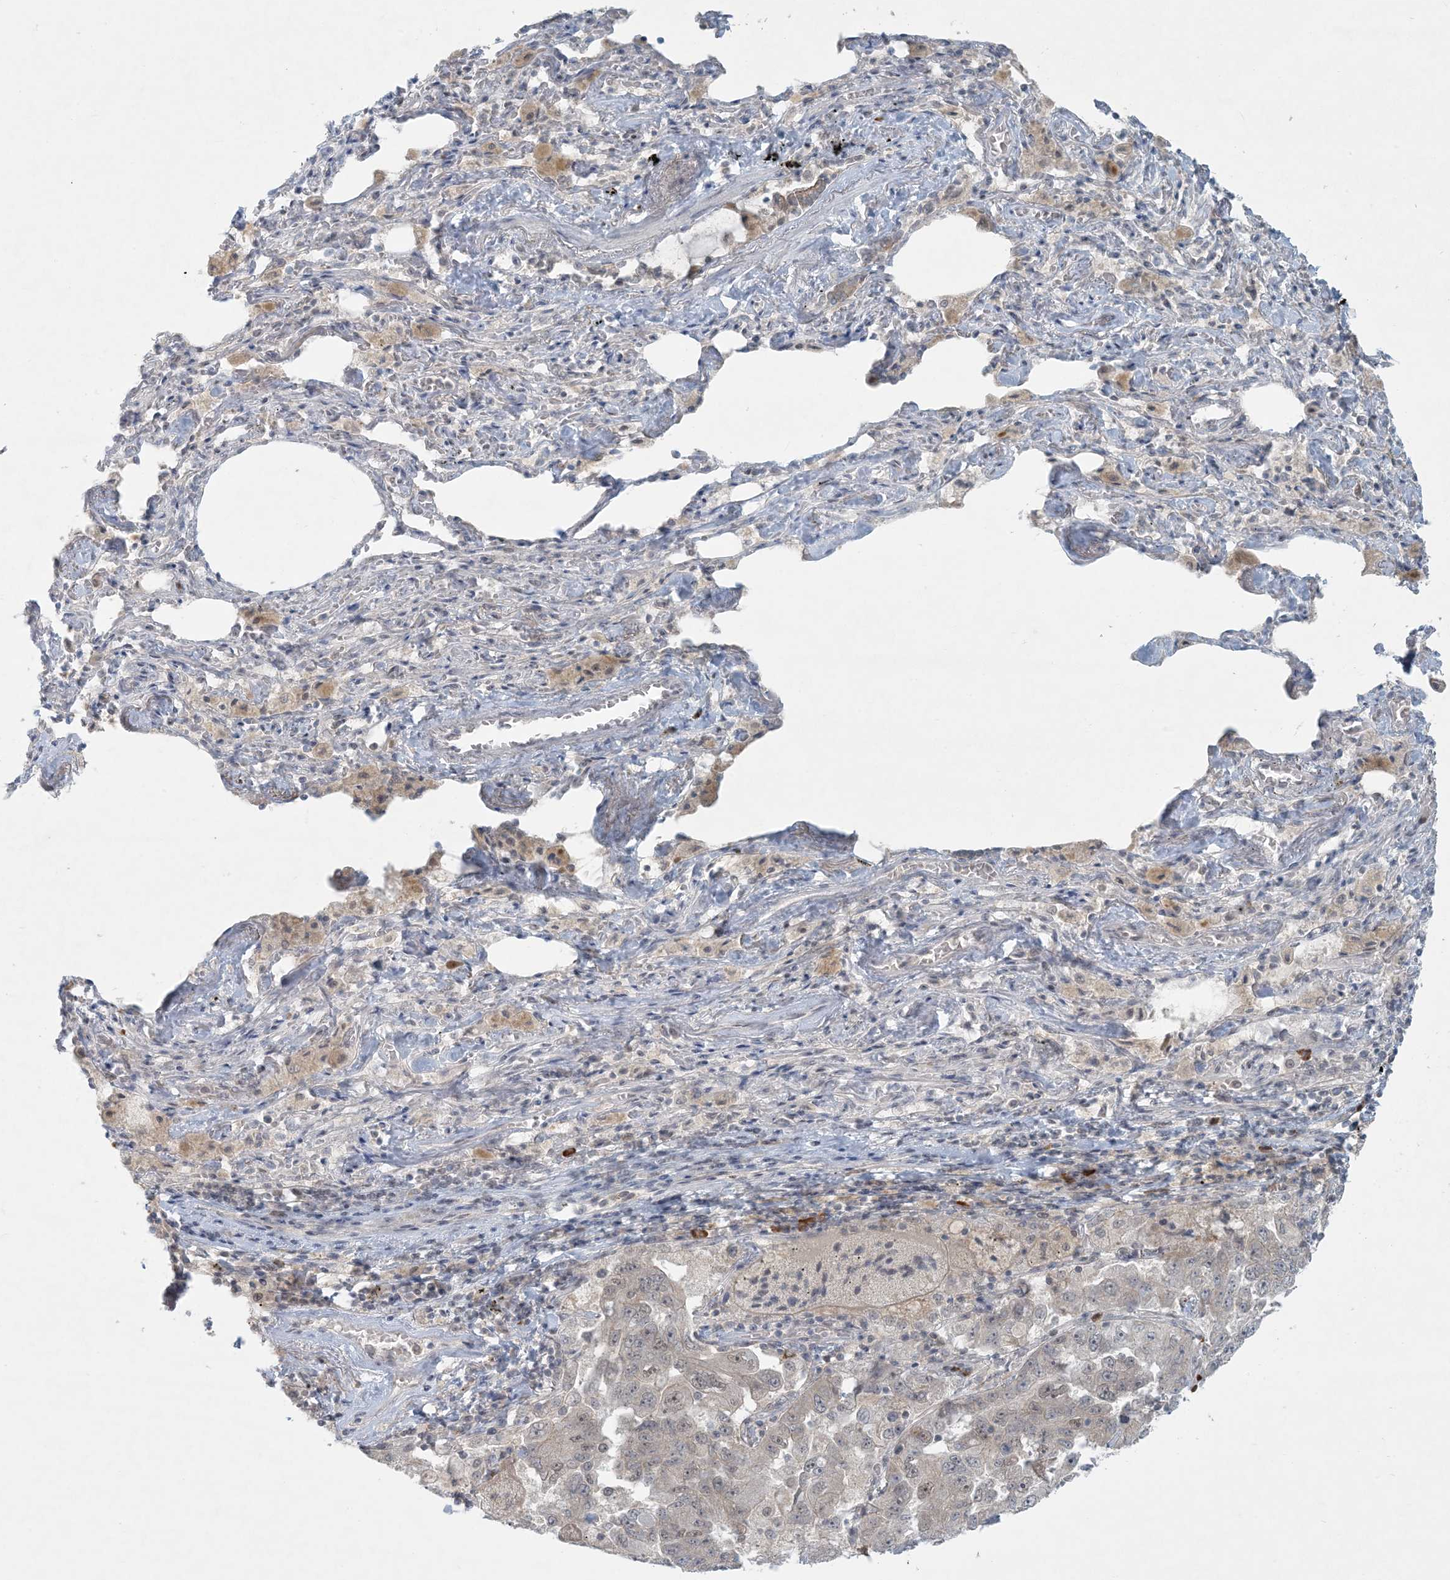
{"staining": {"intensity": "negative", "quantity": "none", "location": "none"}, "tissue": "lung cancer", "cell_type": "Tumor cells", "image_type": "cancer", "snomed": [{"axis": "morphology", "description": "Adenocarcinoma, NOS"}, {"axis": "topography", "description": "Lung"}], "caption": "The IHC photomicrograph has no significant staining in tumor cells of lung cancer tissue.", "gene": "OBI1", "patient": {"sex": "female", "age": 51}}